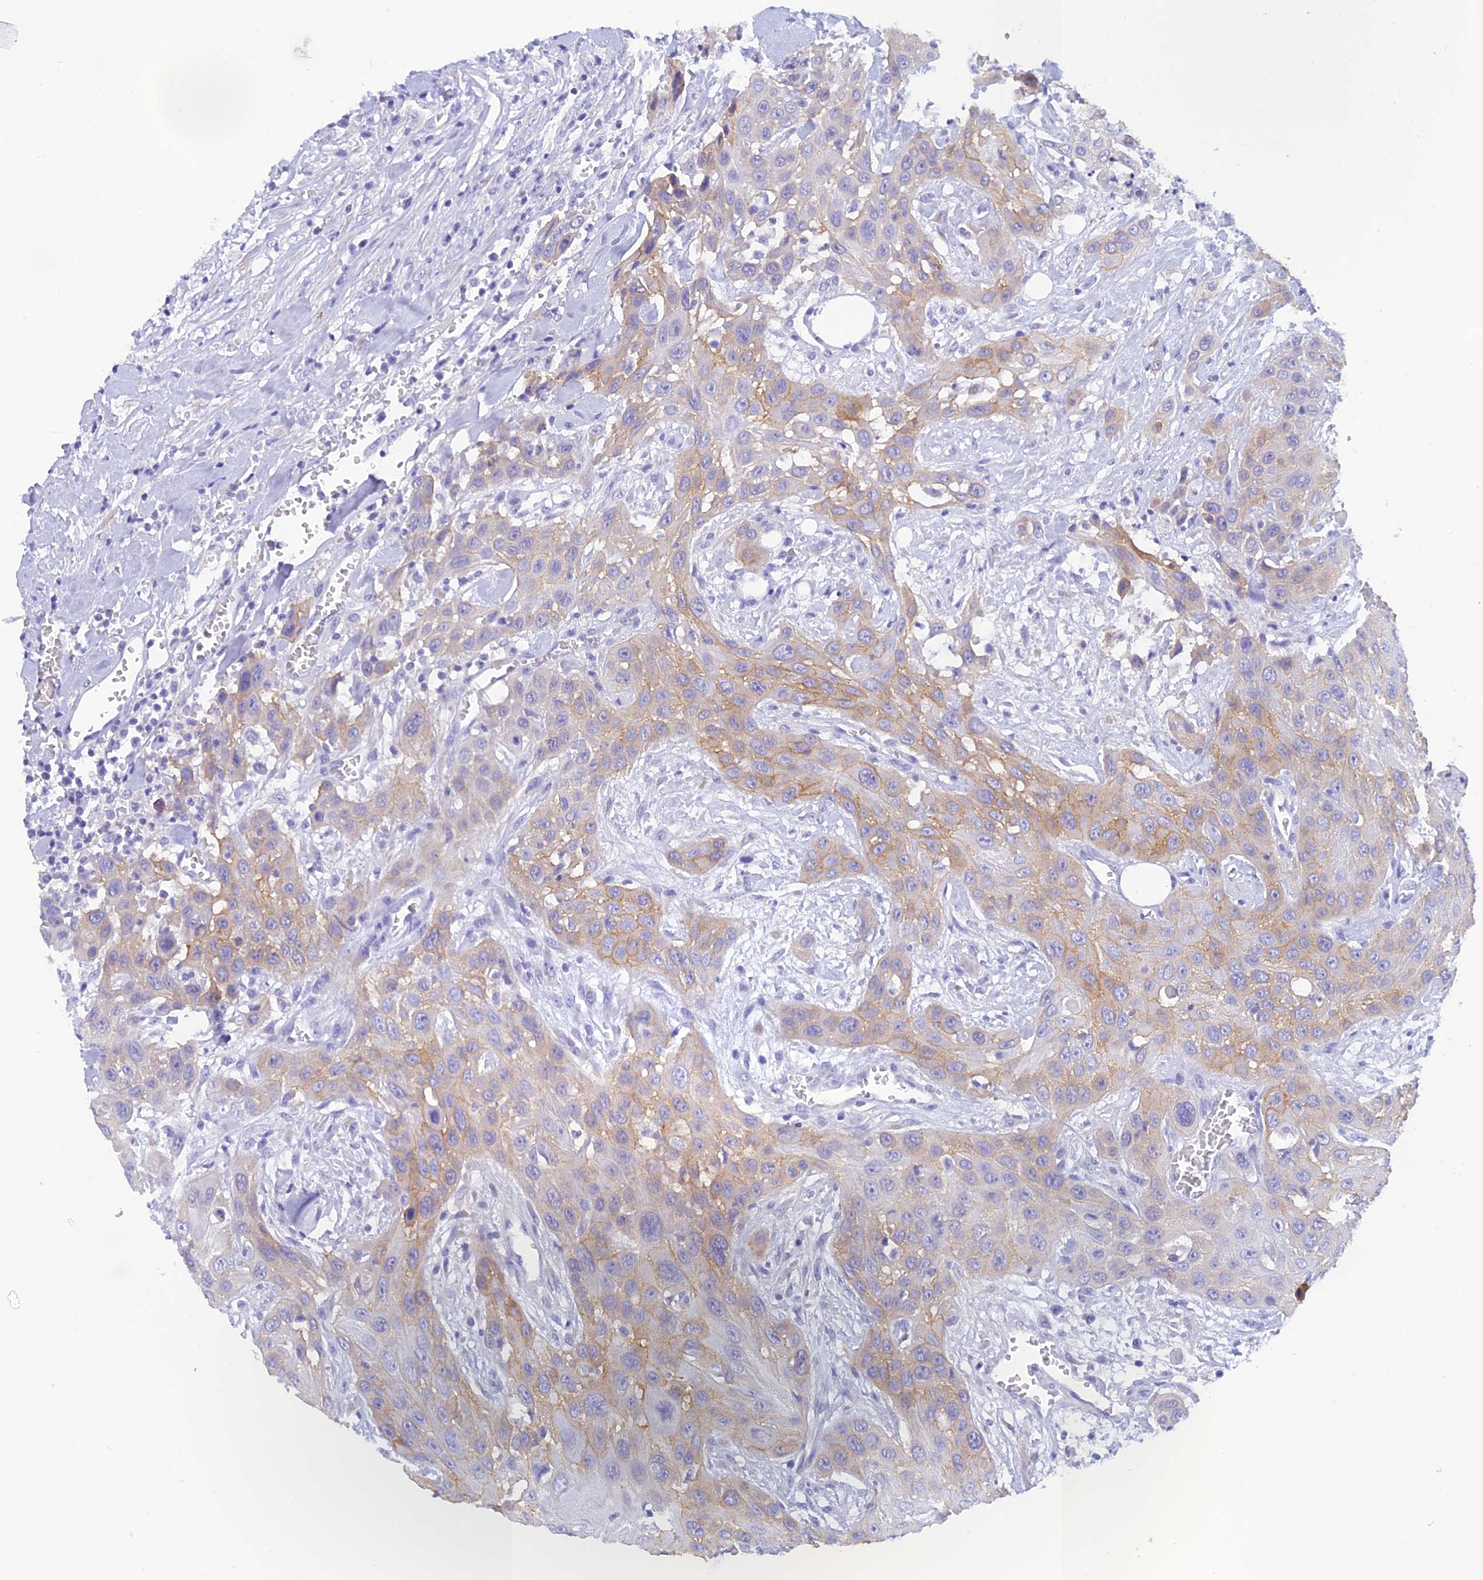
{"staining": {"intensity": "weak", "quantity": "<25%", "location": "cytoplasmic/membranous"}, "tissue": "head and neck cancer", "cell_type": "Tumor cells", "image_type": "cancer", "snomed": [{"axis": "morphology", "description": "Squamous cell carcinoma, NOS"}, {"axis": "topography", "description": "Head-Neck"}], "caption": "A photomicrograph of head and neck cancer stained for a protein displays no brown staining in tumor cells. (DAB immunohistochemistry (IHC) visualized using brightfield microscopy, high magnification).", "gene": "KDELR3", "patient": {"sex": "male", "age": 81}}